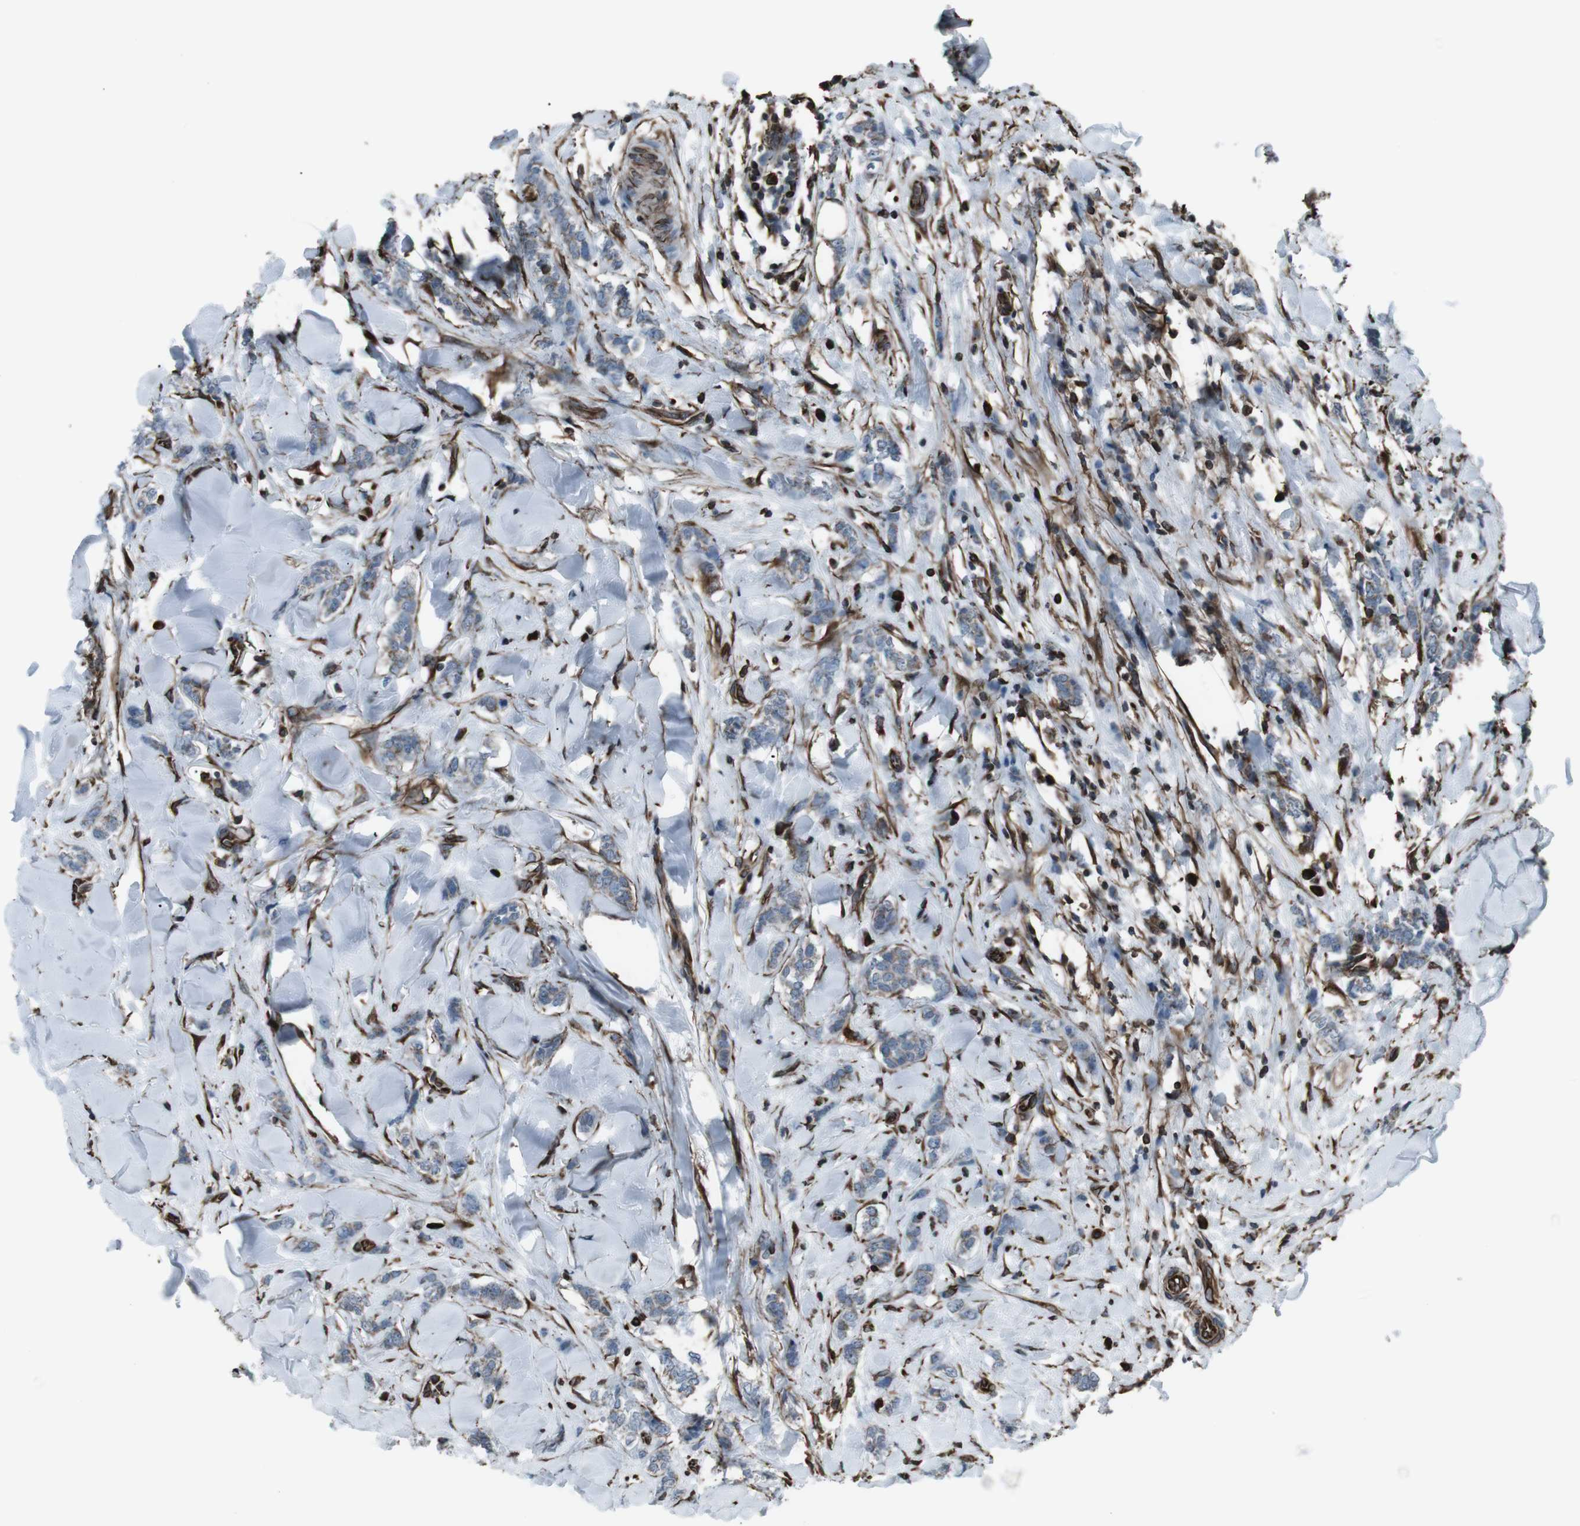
{"staining": {"intensity": "weak", "quantity": "<25%", "location": "cytoplasmic/membranous"}, "tissue": "breast cancer", "cell_type": "Tumor cells", "image_type": "cancer", "snomed": [{"axis": "morphology", "description": "Lobular carcinoma"}, {"axis": "topography", "description": "Skin"}, {"axis": "topography", "description": "Breast"}], "caption": "Tumor cells are negative for brown protein staining in breast cancer (lobular carcinoma).", "gene": "TMEM141", "patient": {"sex": "female", "age": 46}}